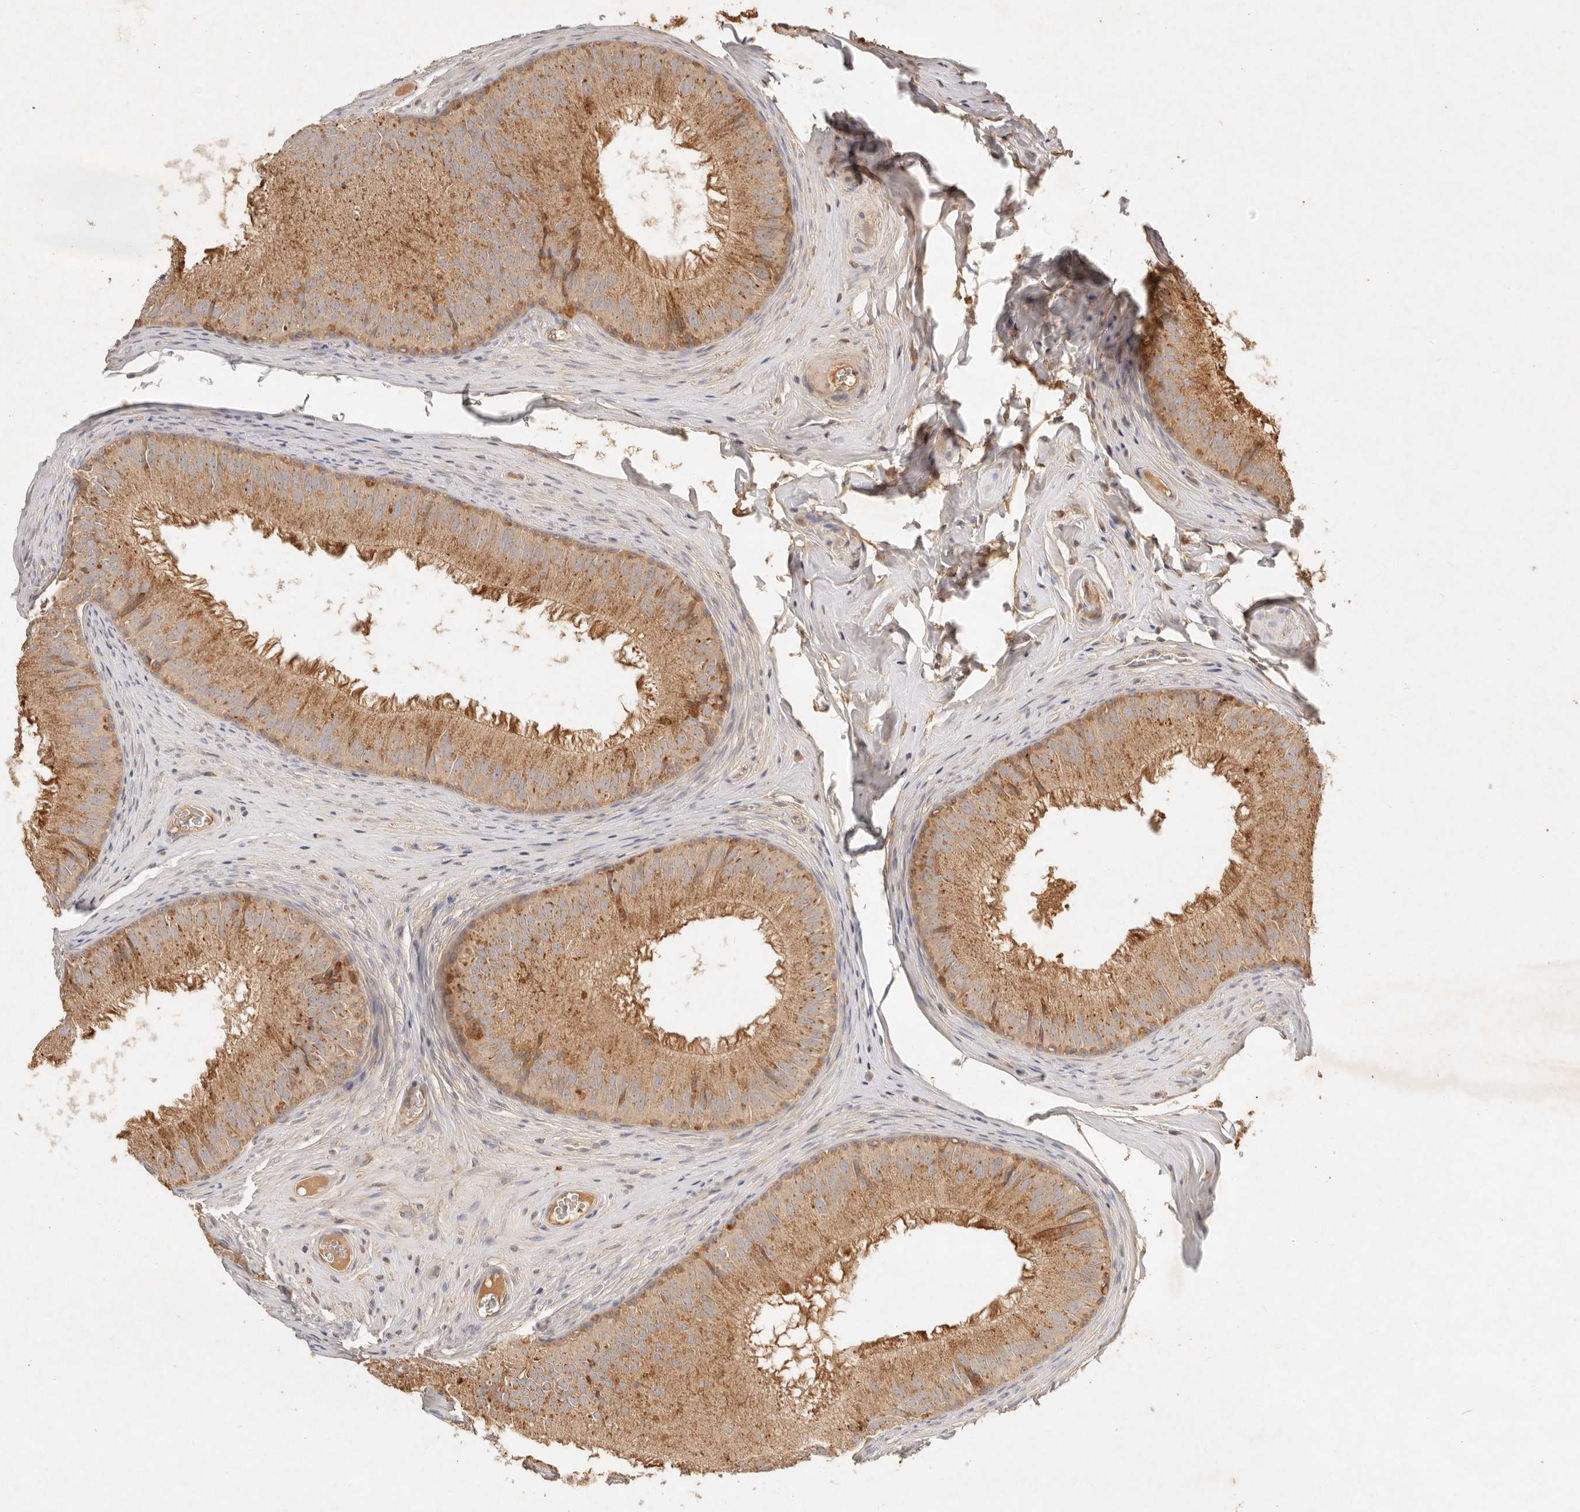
{"staining": {"intensity": "moderate", "quantity": ">75%", "location": "cytoplasmic/membranous"}, "tissue": "epididymis", "cell_type": "Glandular cells", "image_type": "normal", "snomed": [{"axis": "morphology", "description": "Normal tissue, NOS"}, {"axis": "topography", "description": "Epididymis"}], "caption": "Protein analysis of benign epididymis exhibits moderate cytoplasmic/membranous staining in about >75% of glandular cells.", "gene": "FREM2", "patient": {"sex": "male", "age": 32}}